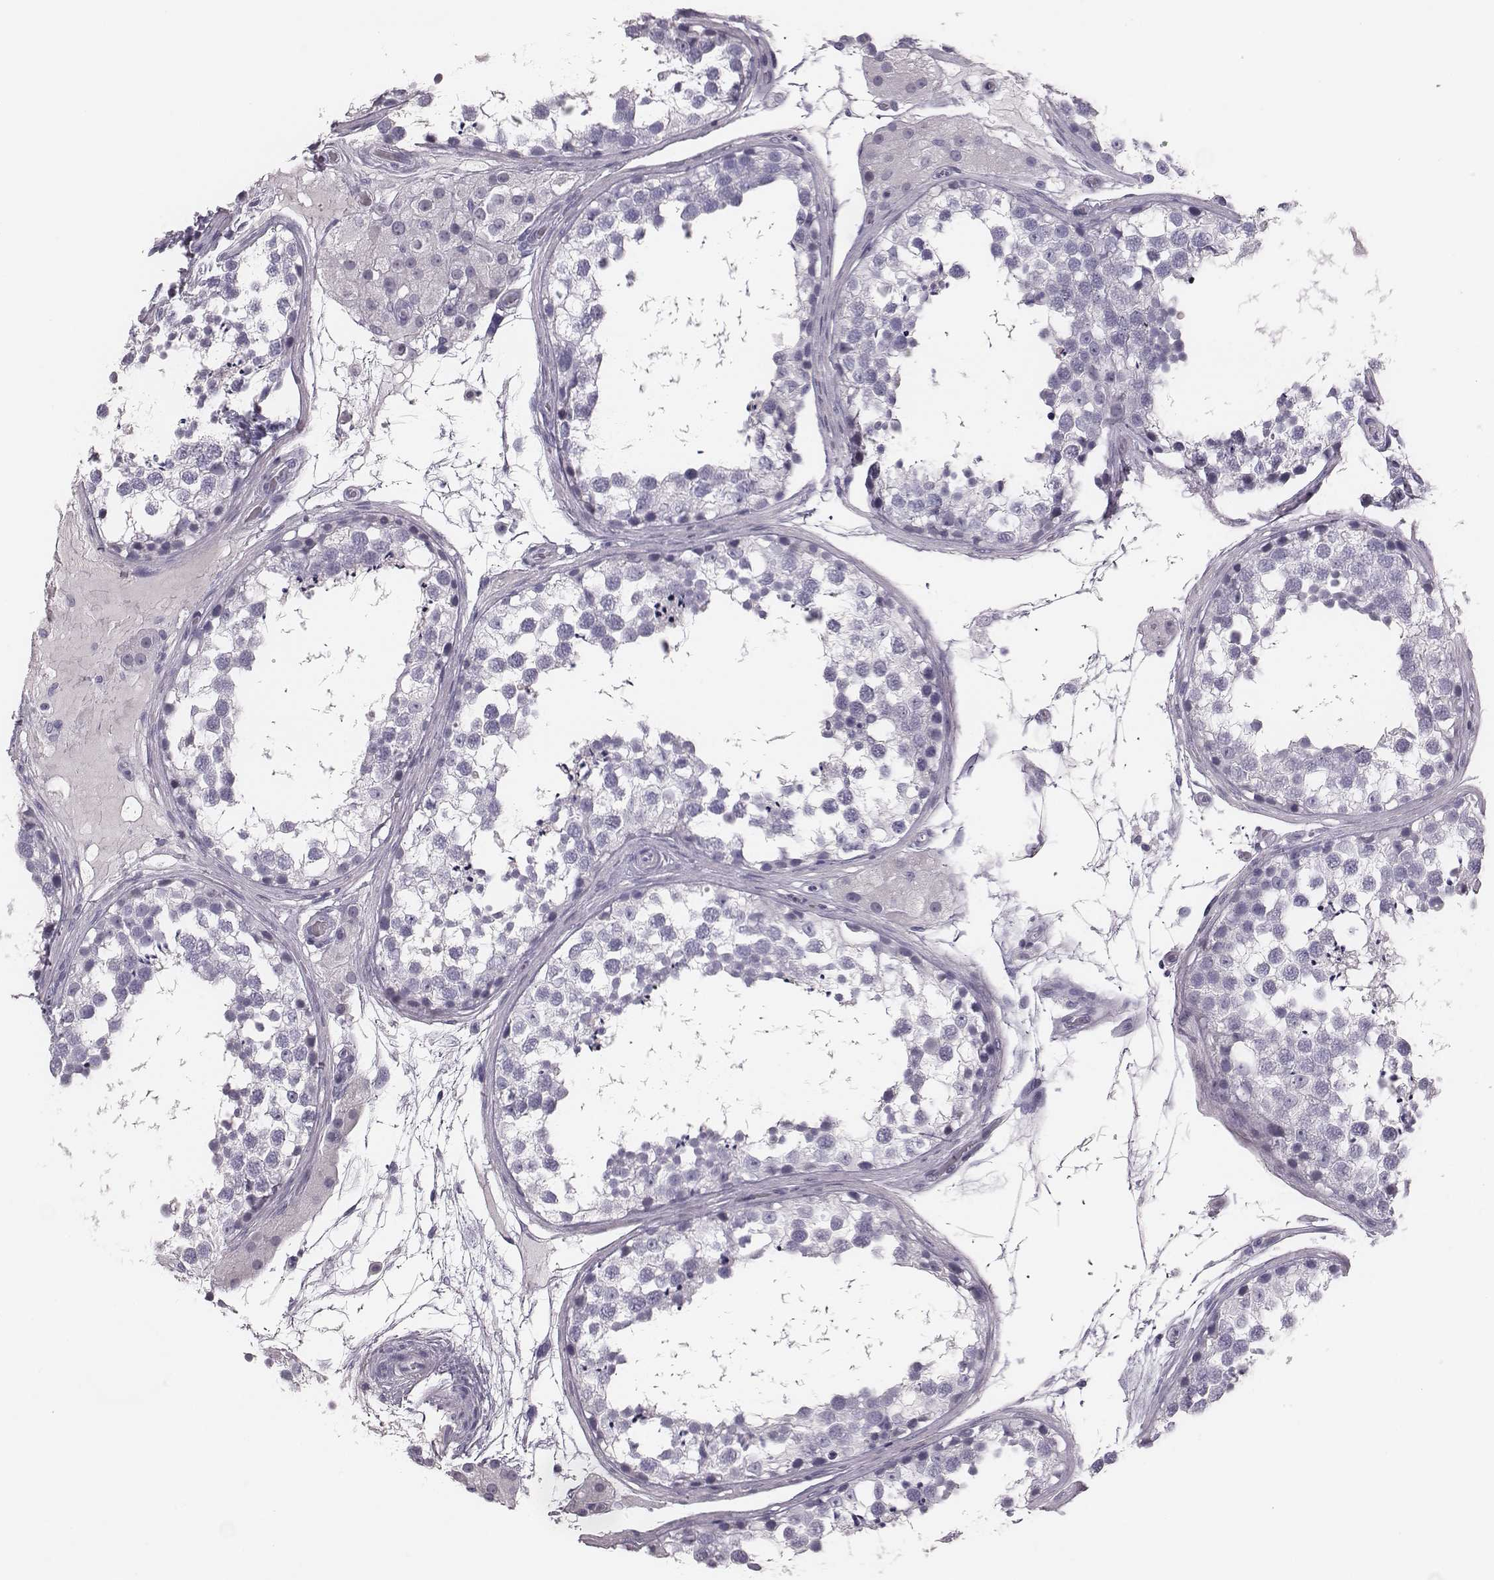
{"staining": {"intensity": "negative", "quantity": "none", "location": "none"}, "tissue": "testis", "cell_type": "Cells in seminiferous ducts", "image_type": "normal", "snomed": [{"axis": "morphology", "description": "Normal tissue, NOS"}, {"axis": "morphology", "description": "Seminoma, NOS"}, {"axis": "topography", "description": "Testis"}], "caption": "IHC photomicrograph of unremarkable testis: human testis stained with DAB displays no significant protein positivity in cells in seminiferous ducts. (Brightfield microscopy of DAB IHC at high magnification).", "gene": "CSH1", "patient": {"sex": "male", "age": 65}}